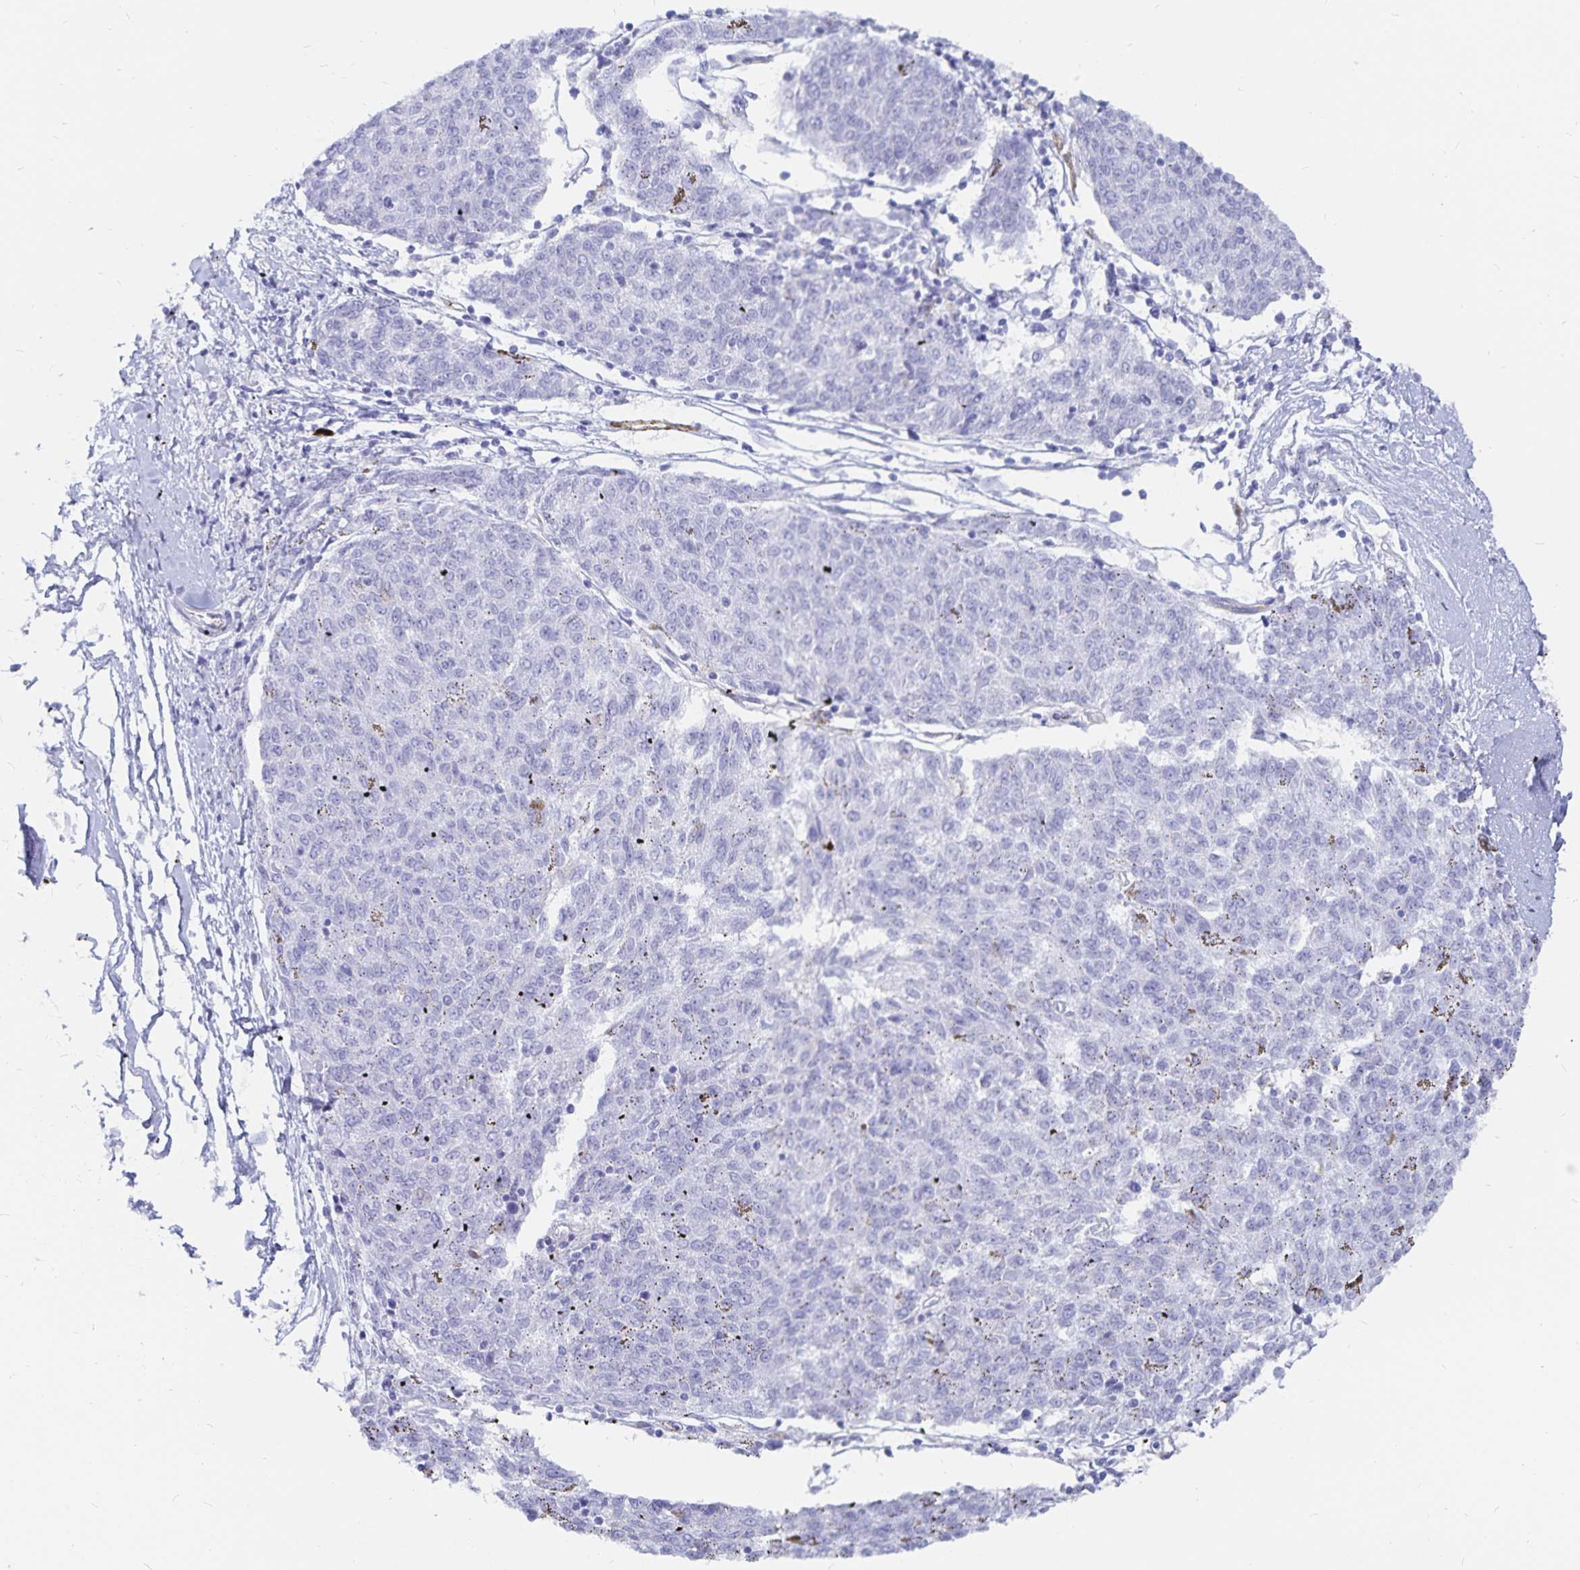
{"staining": {"intensity": "negative", "quantity": "none", "location": "none"}, "tissue": "melanoma", "cell_type": "Tumor cells", "image_type": "cancer", "snomed": [{"axis": "morphology", "description": "Malignant melanoma, NOS"}, {"axis": "topography", "description": "Skin"}], "caption": "Malignant melanoma was stained to show a protein in brown. There is no significant positivity in tumor cells.", "gene": "INSL5", "patient": {"sex": "female", "age": 72}}